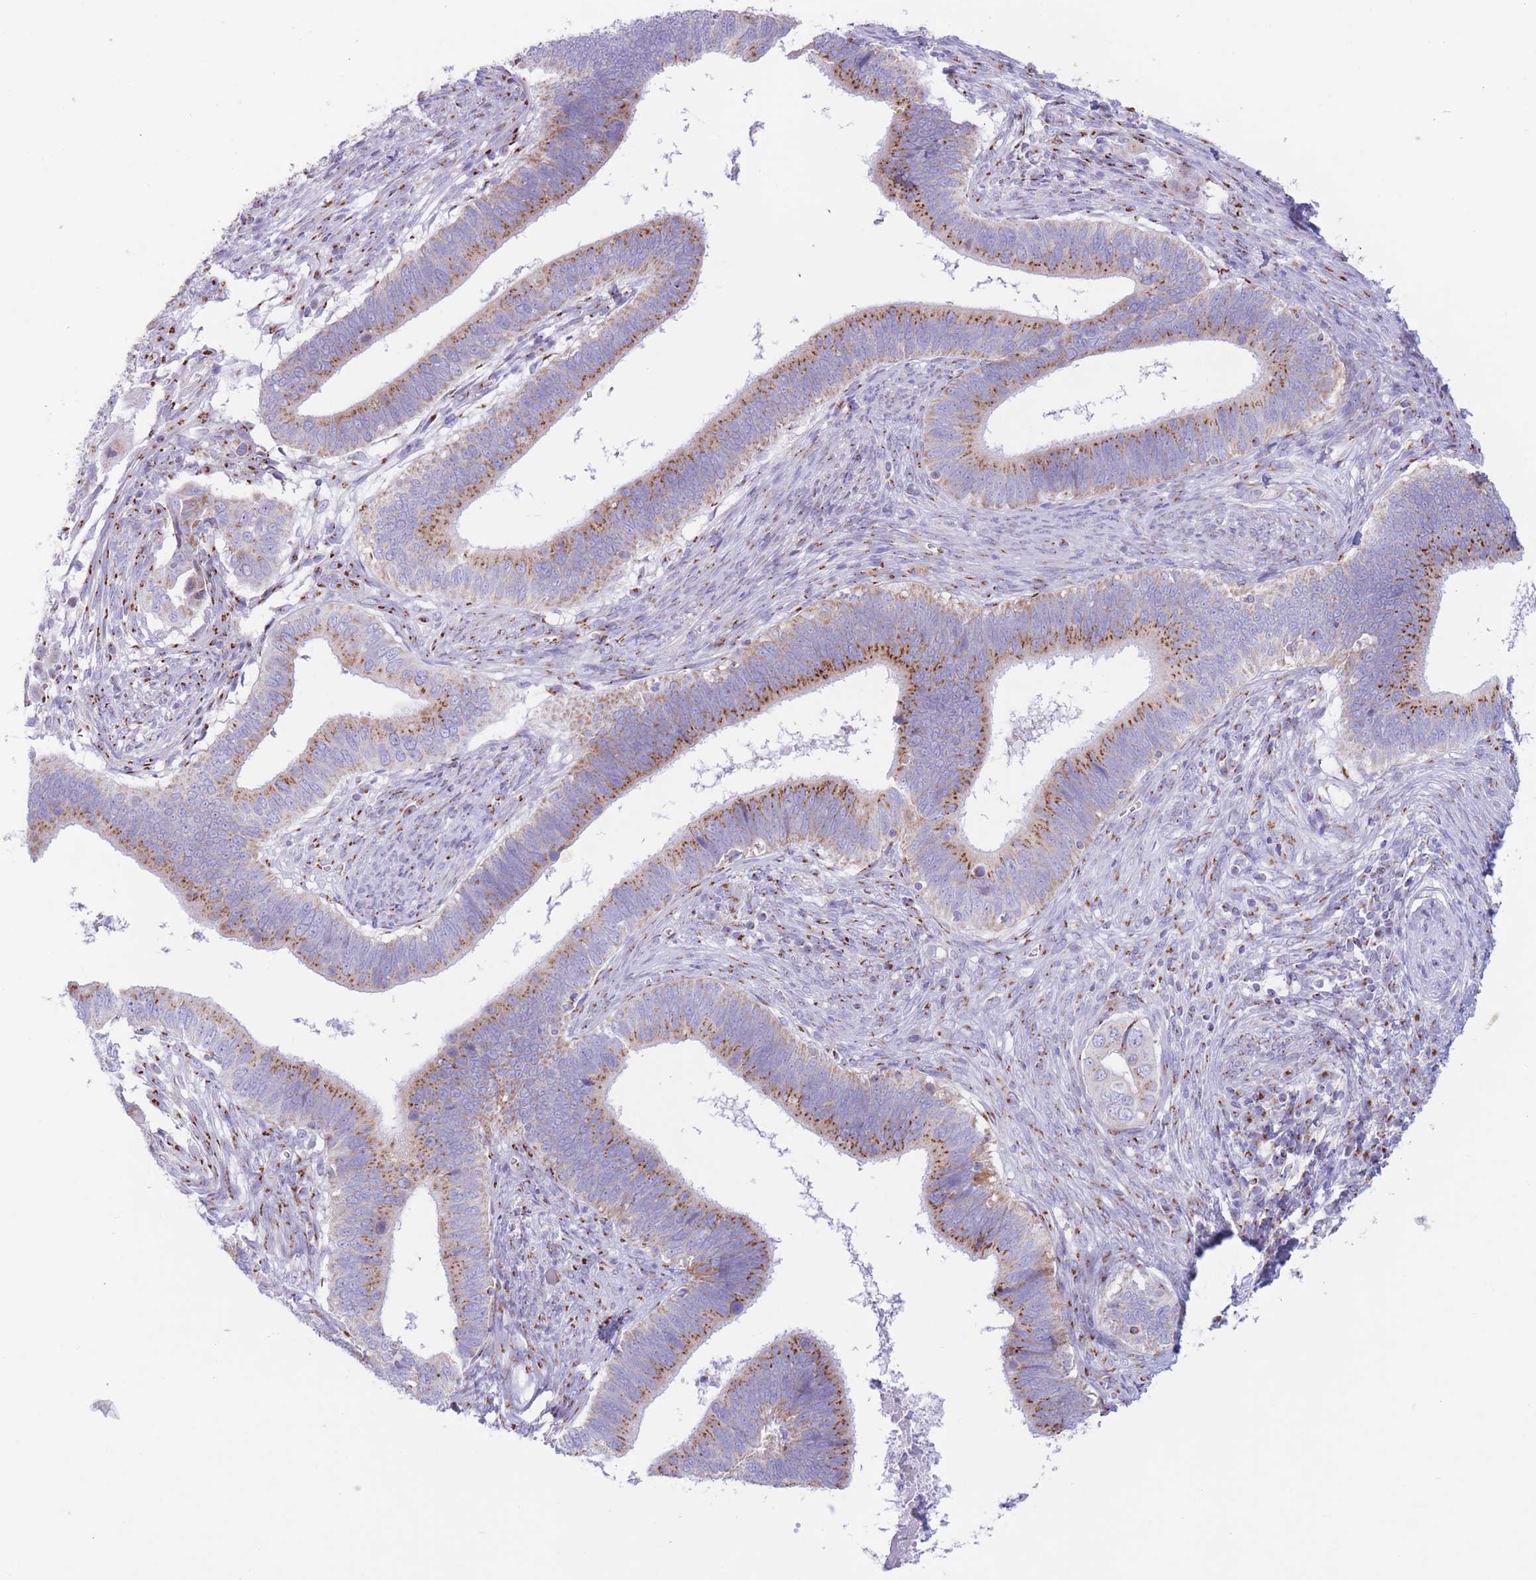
{"staining": {"intensity": "moderate", "quantity": ">75%", "location": "cytoplasmic/membranous"}, "tissue": "cervical cancer", "cell_type": "Tumor cells", "image_type": "cancer", "snomed": [{"axis": "morphology", "description": "Adenocarcinoma, NOS"}, {"axis": "topography", "description": "Cervix"}], "caption": "Protein analysis of cervical cancer tissue exhibits moderate cytoplasmic/membranous expression in approximately >75% of tumor cells.", "gene": "MPND", "patient": {"sex": "female", "age": 42}}